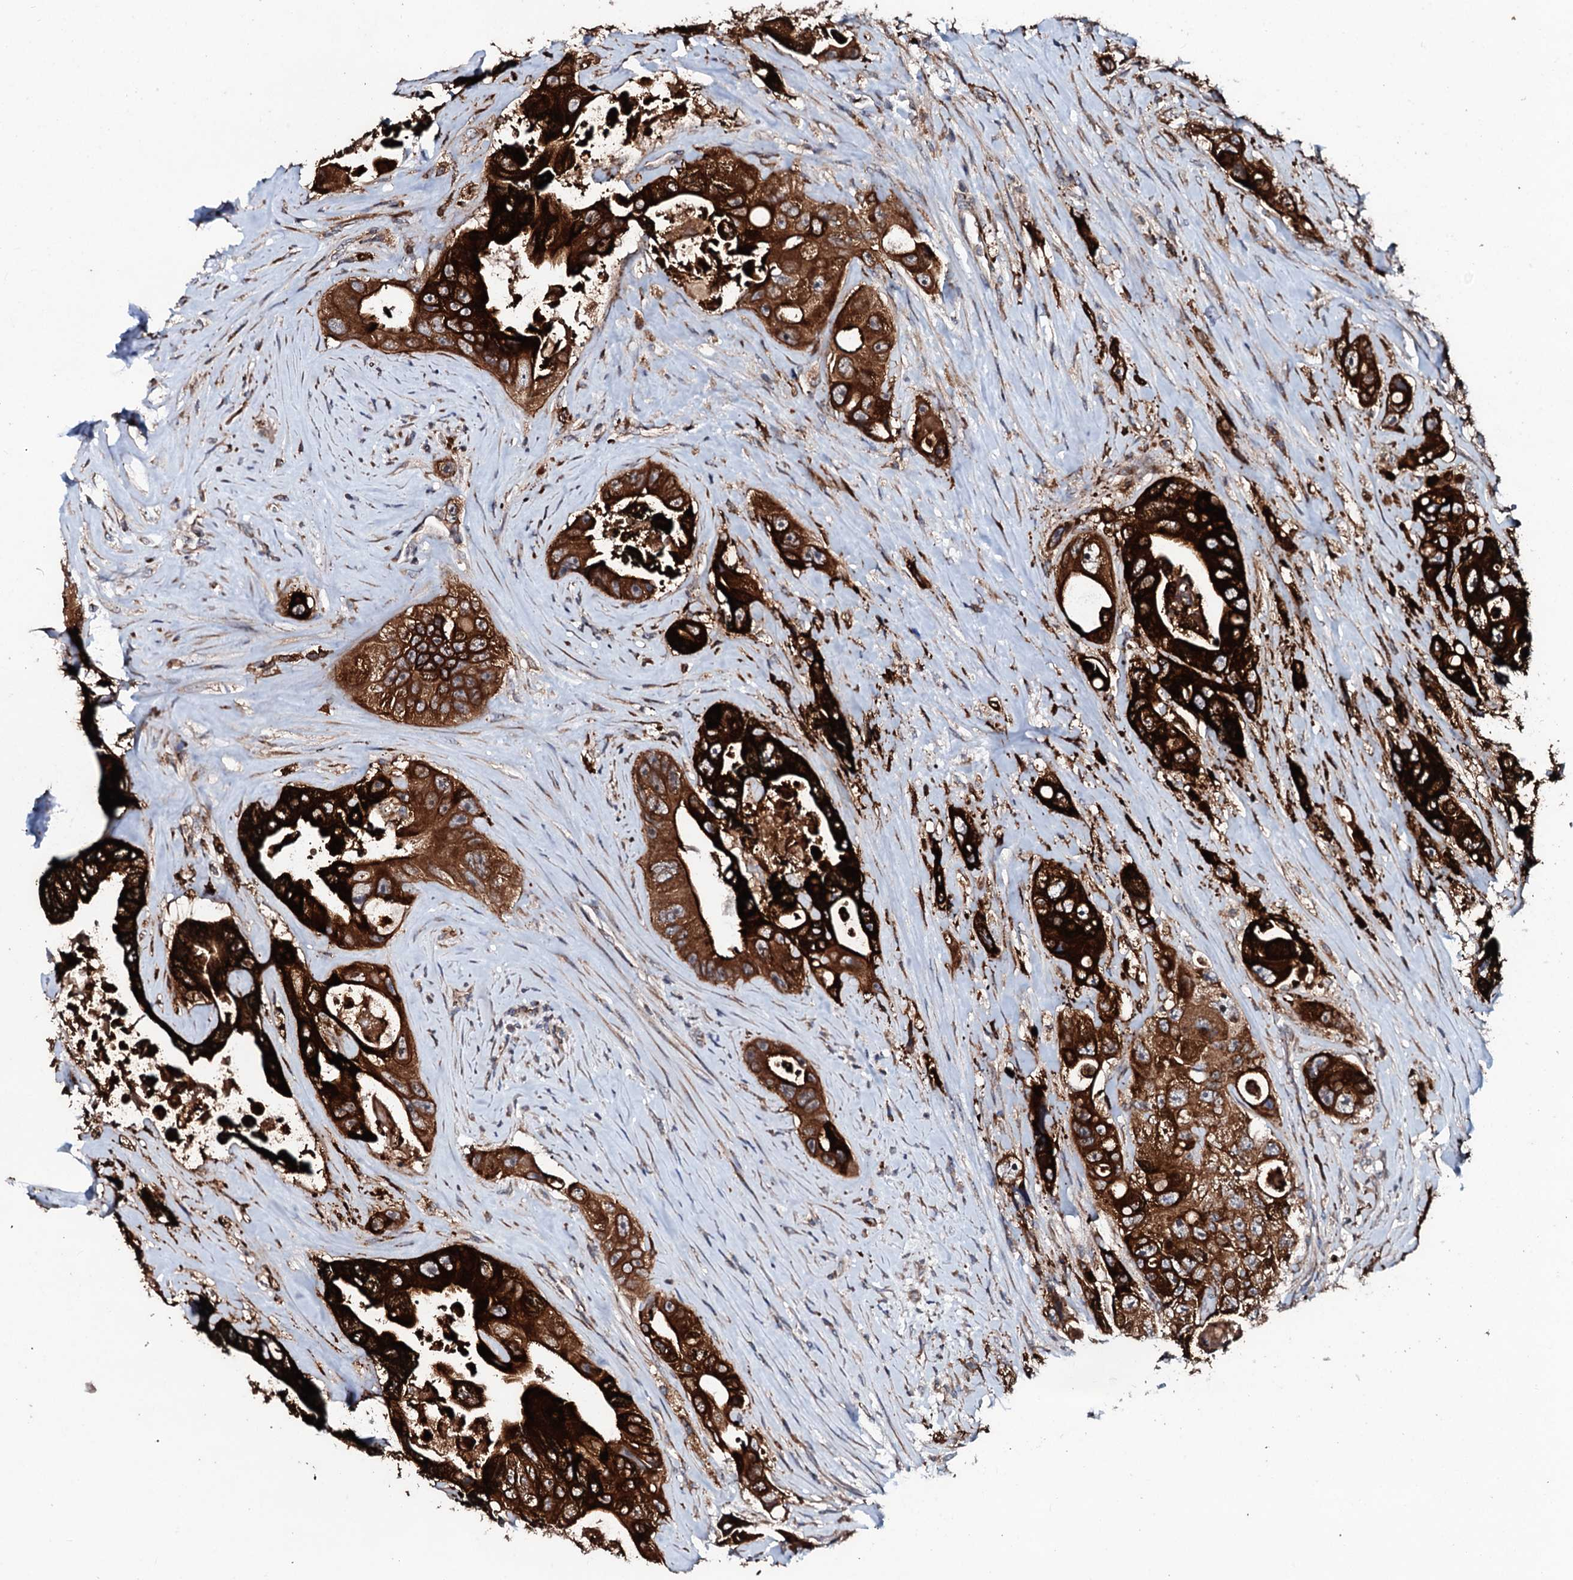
{"staining": {"intensity": "strong", "quantity": ">75%", "location": "cytoplasmic/membranous"}, "tissue": "colorectal cancer", "cell_type": "Tumor cells", "image_type": "cancer", "snomed": [{"axis": "morphology", "description": "Adenocarcinoma, NOS"}, {"axis": "topography", "description": "Colon"}], "caption": "Immunohistochemistry (IHC) of human colorectal cancer shows high levels of strong cytoplasmic/membranous expression in approximately >75% of tumor cells. (brown staining indicates protein expression, while blue staining denotes nuclei).", "gene": "SDHAF2", "patient": {"sex": "female", "age": 46}}